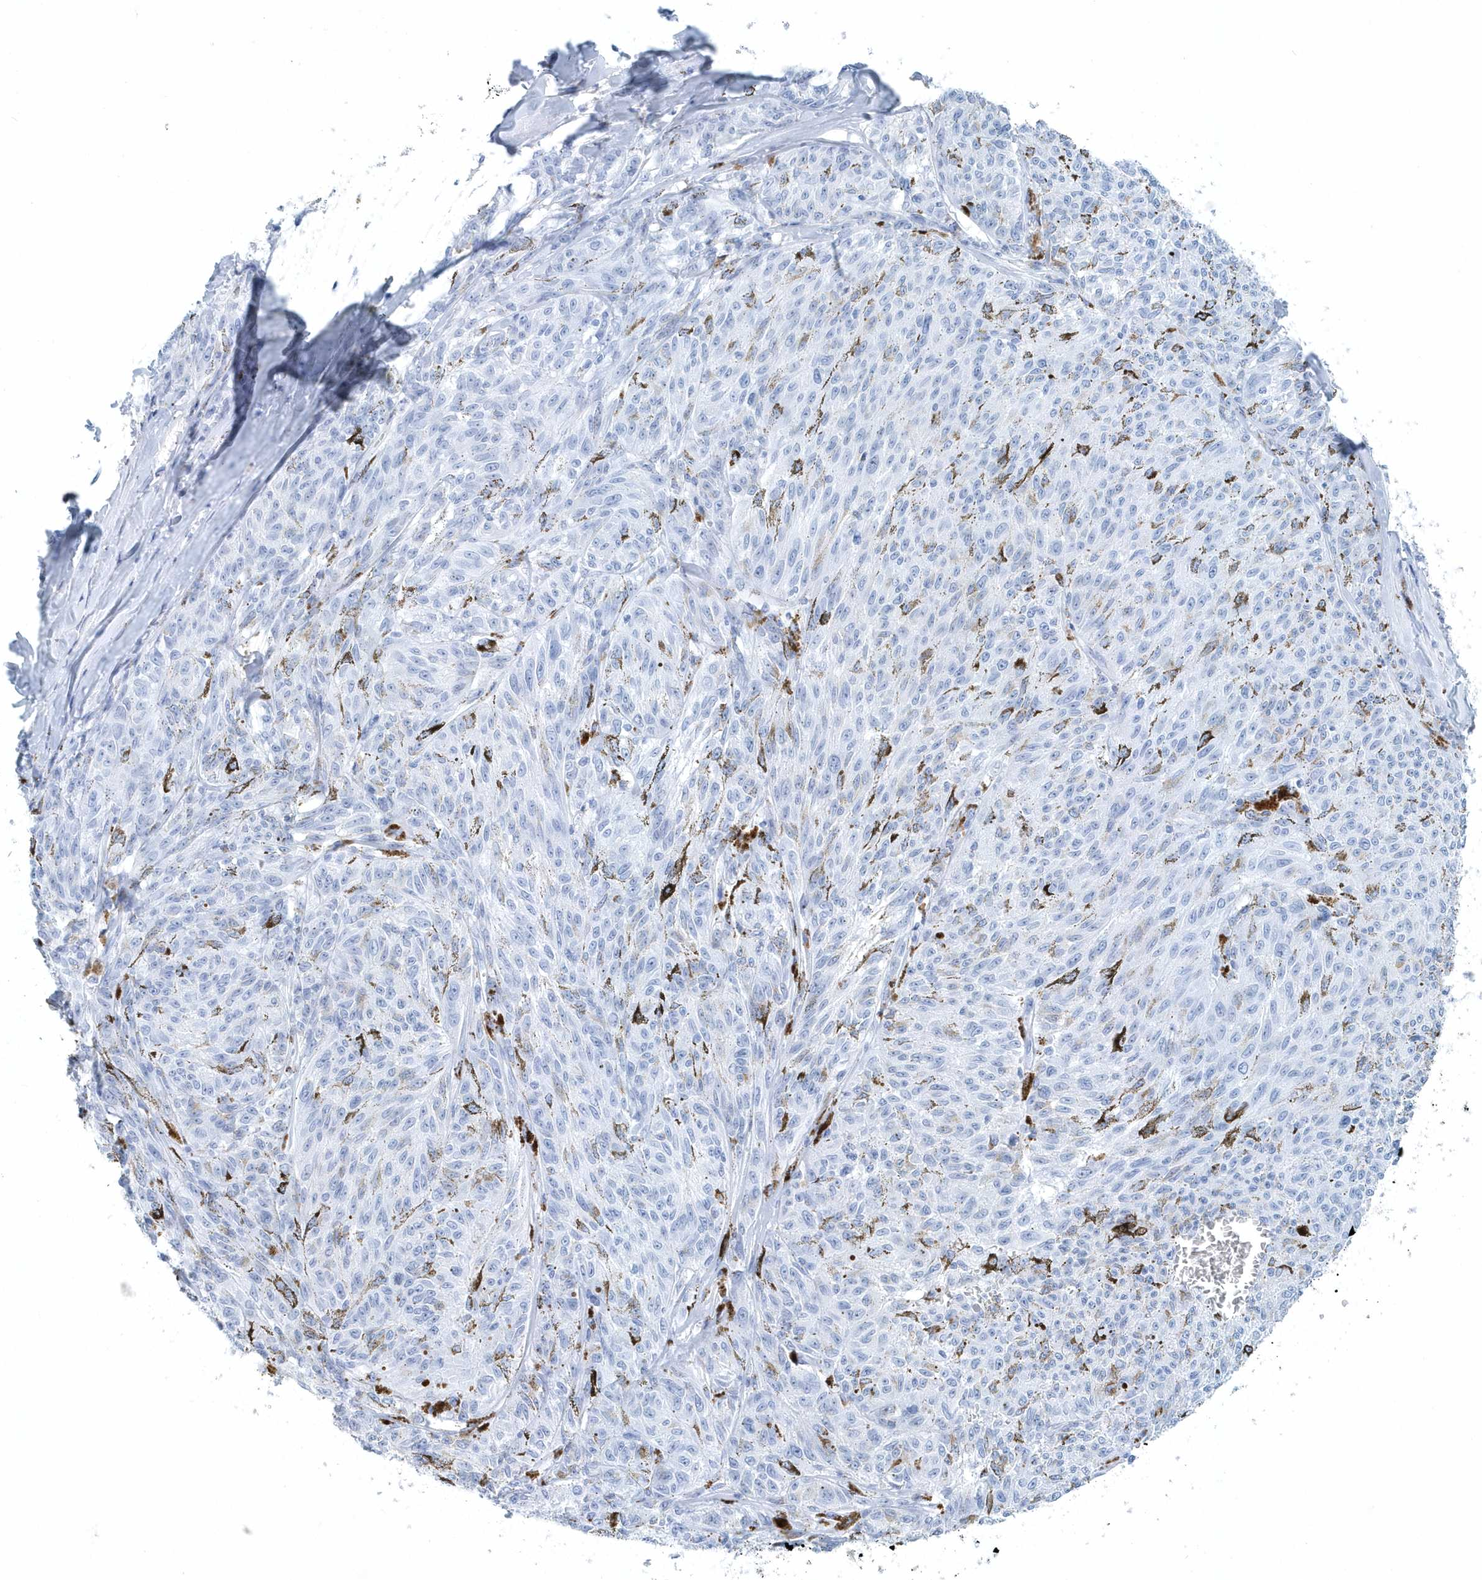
{"staining": {"intensity": "negative", "quantity": "none", "location": "none"}, "tissue": "melanoma", "cell_type": "Tumor cells", "image_type": "cancer", "snomed": [{"axis": "morphology", "description": "Malignant melanoma, NOS"}, {"axis": "topography", "description": "Skin"}], "caption": "Malignant melanoma was stained to show a protein in brown. There is no significant staining in tumor cells.", "gene": "PTPRO", "patient": {"sex": "female", "age": 72}}